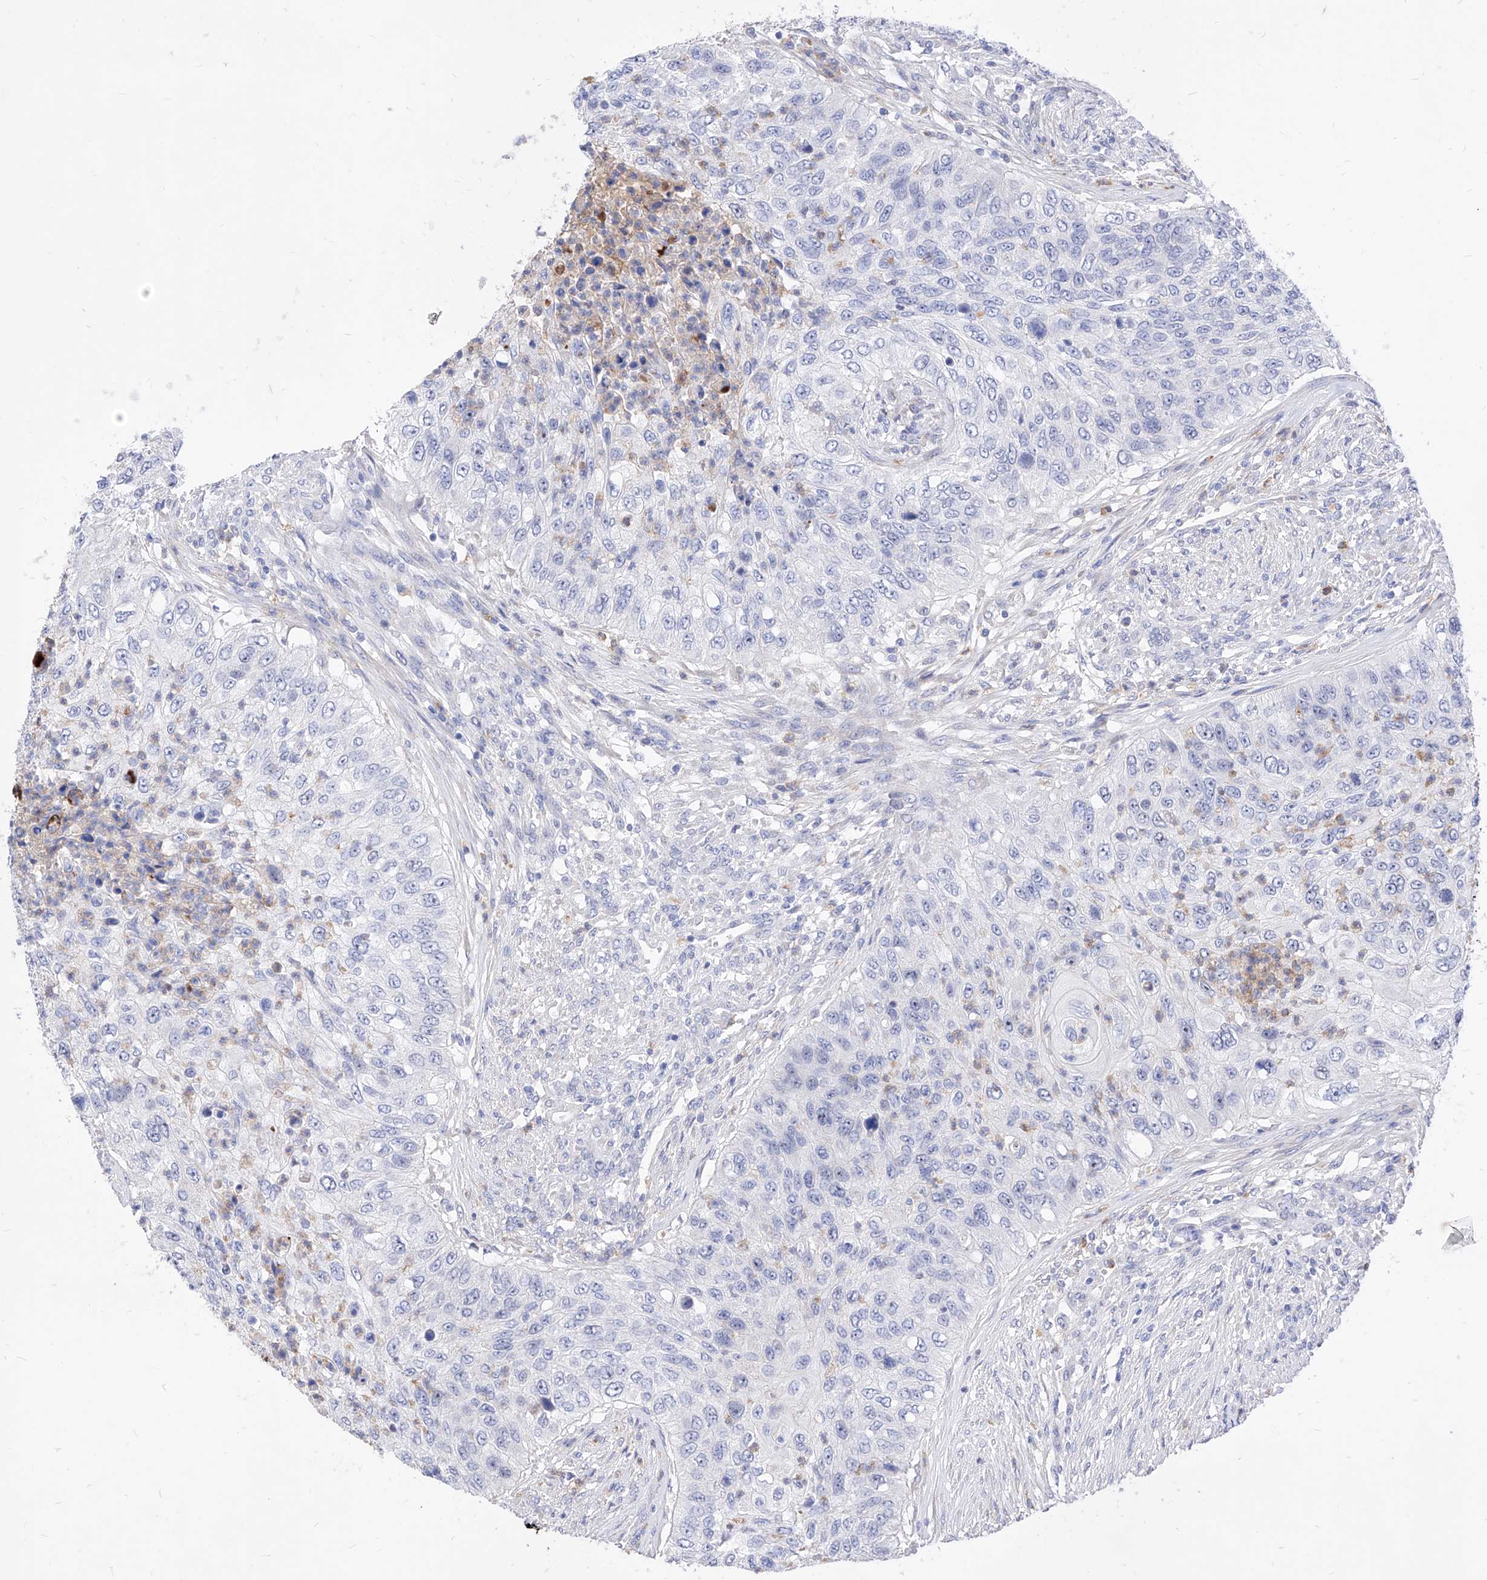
{"staining": {"intensity": "negative", "quantity": "none", "location": "none"}, "tissue": "urothelial cancer", "cell_type": "Tumor cells", "image_type": "cancer", "snomed": [{"axis": "morphology", "description": "Urothelial carcinoma, High grade"}, {"axis": "topography", "description": "Urinary bladder"}], "caption": "Urothelial cancer was stained to show a protein in brown. There is no significant expression in tumor cells.", "gene": "VAX1", "patient": {"sex": "female", "age": 60}}